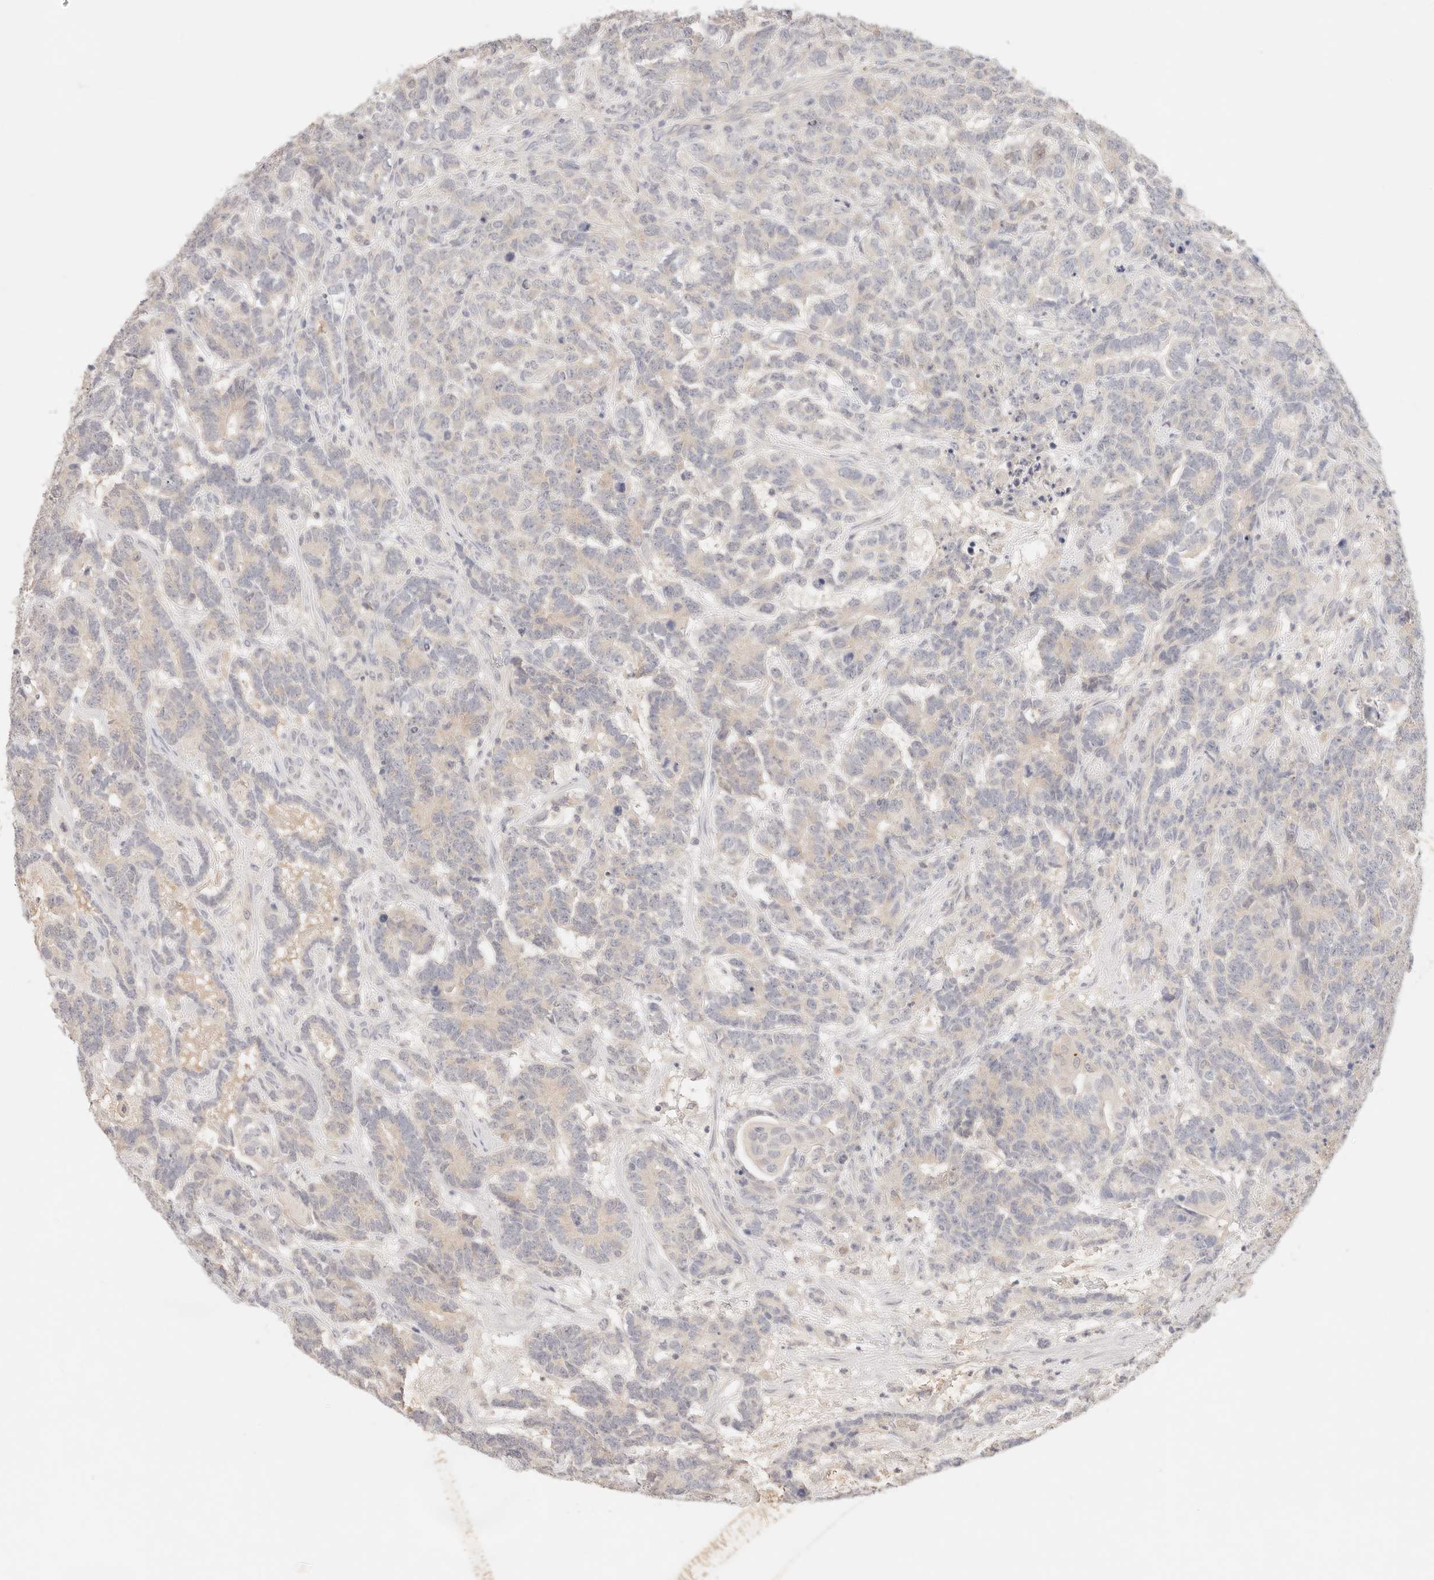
{"staining": {"intensity": "weak", "quantity": "<25%", "location": "cytoplasmic/membranous"}, "tissue": "testis cancer", "cell_type": "Tumor cells", "image_type": "cancer", "snomed": [{"axis": "morphology", "description": "Carcinoma, Embryonal, NOS"}, {"axis": "topography", "description": "Testis"}], "caption": "High power microscopy micrograph of an immunohistochemistry (IHC) photomicrograph of testis embryonal carcinoma, revealing no significant staining in tumor cells. (DAB immunohistochemistry with hematoxylin counter stain).", "gene": "SPHK1", "patient": {"sex": "male", "age": 26}}